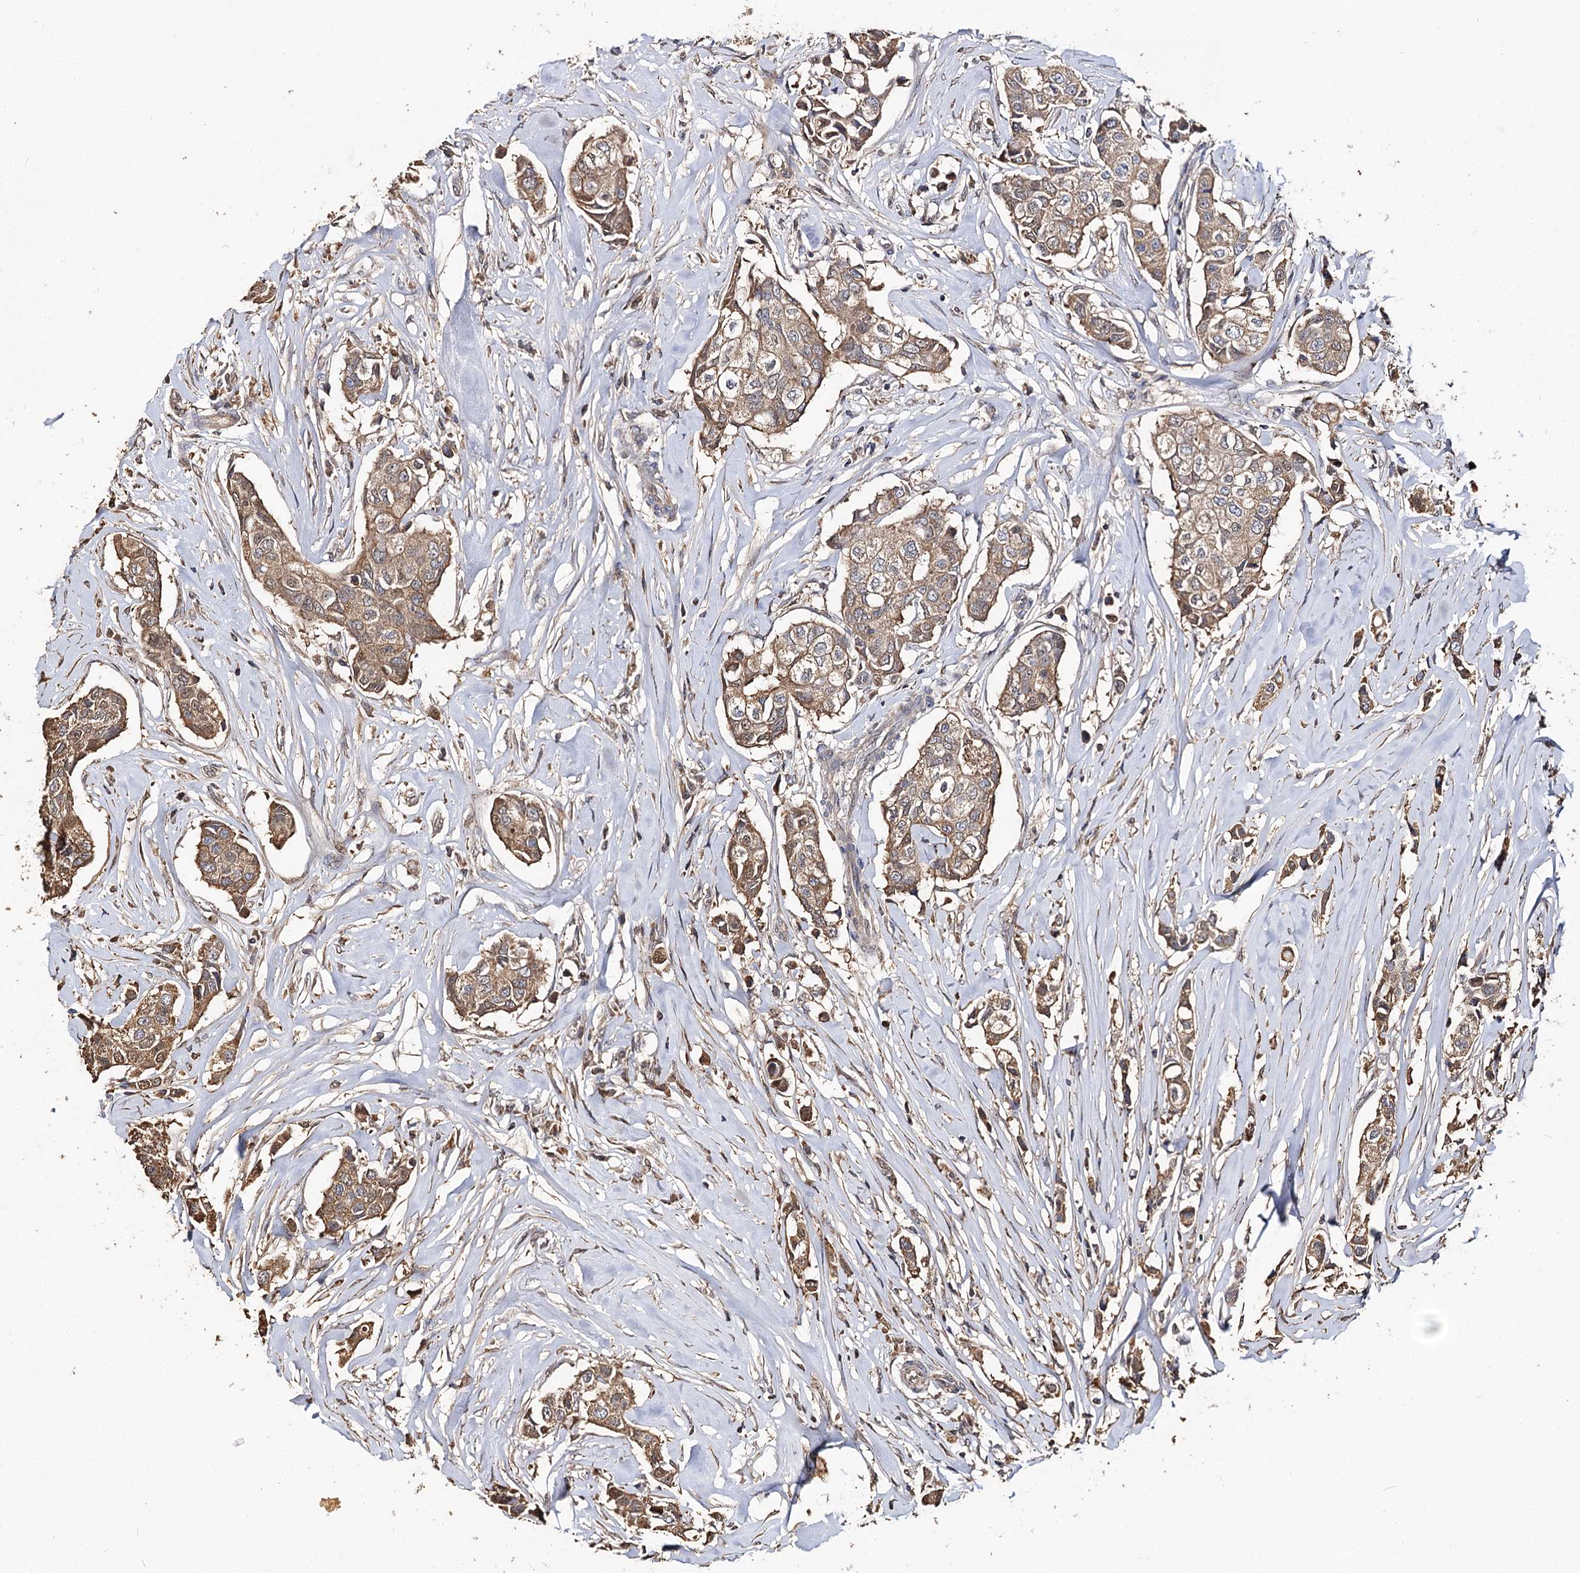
{"staining": {"intensity": "moderate", "quantity": ">75%", "location": "cytoplasmic/membranous"}, "tissue": "breast cancer", "cell_type": "Tumor cells", "image_type": "cancer", "snomed": [{"axis": "morphology", "description": "Duct carcinoma"}, {"axis": "topography", "description": "Breast"}], "caption": "Infiltrating ductal carcinoma (breast) was stained to show a protein in brown. There is medium levels of moderate cytoplasmic/membranous positivity in approximately >75% of tumor cells.", "gene": "ARL13A", "patient": {"sex": "female", "age": 80}}